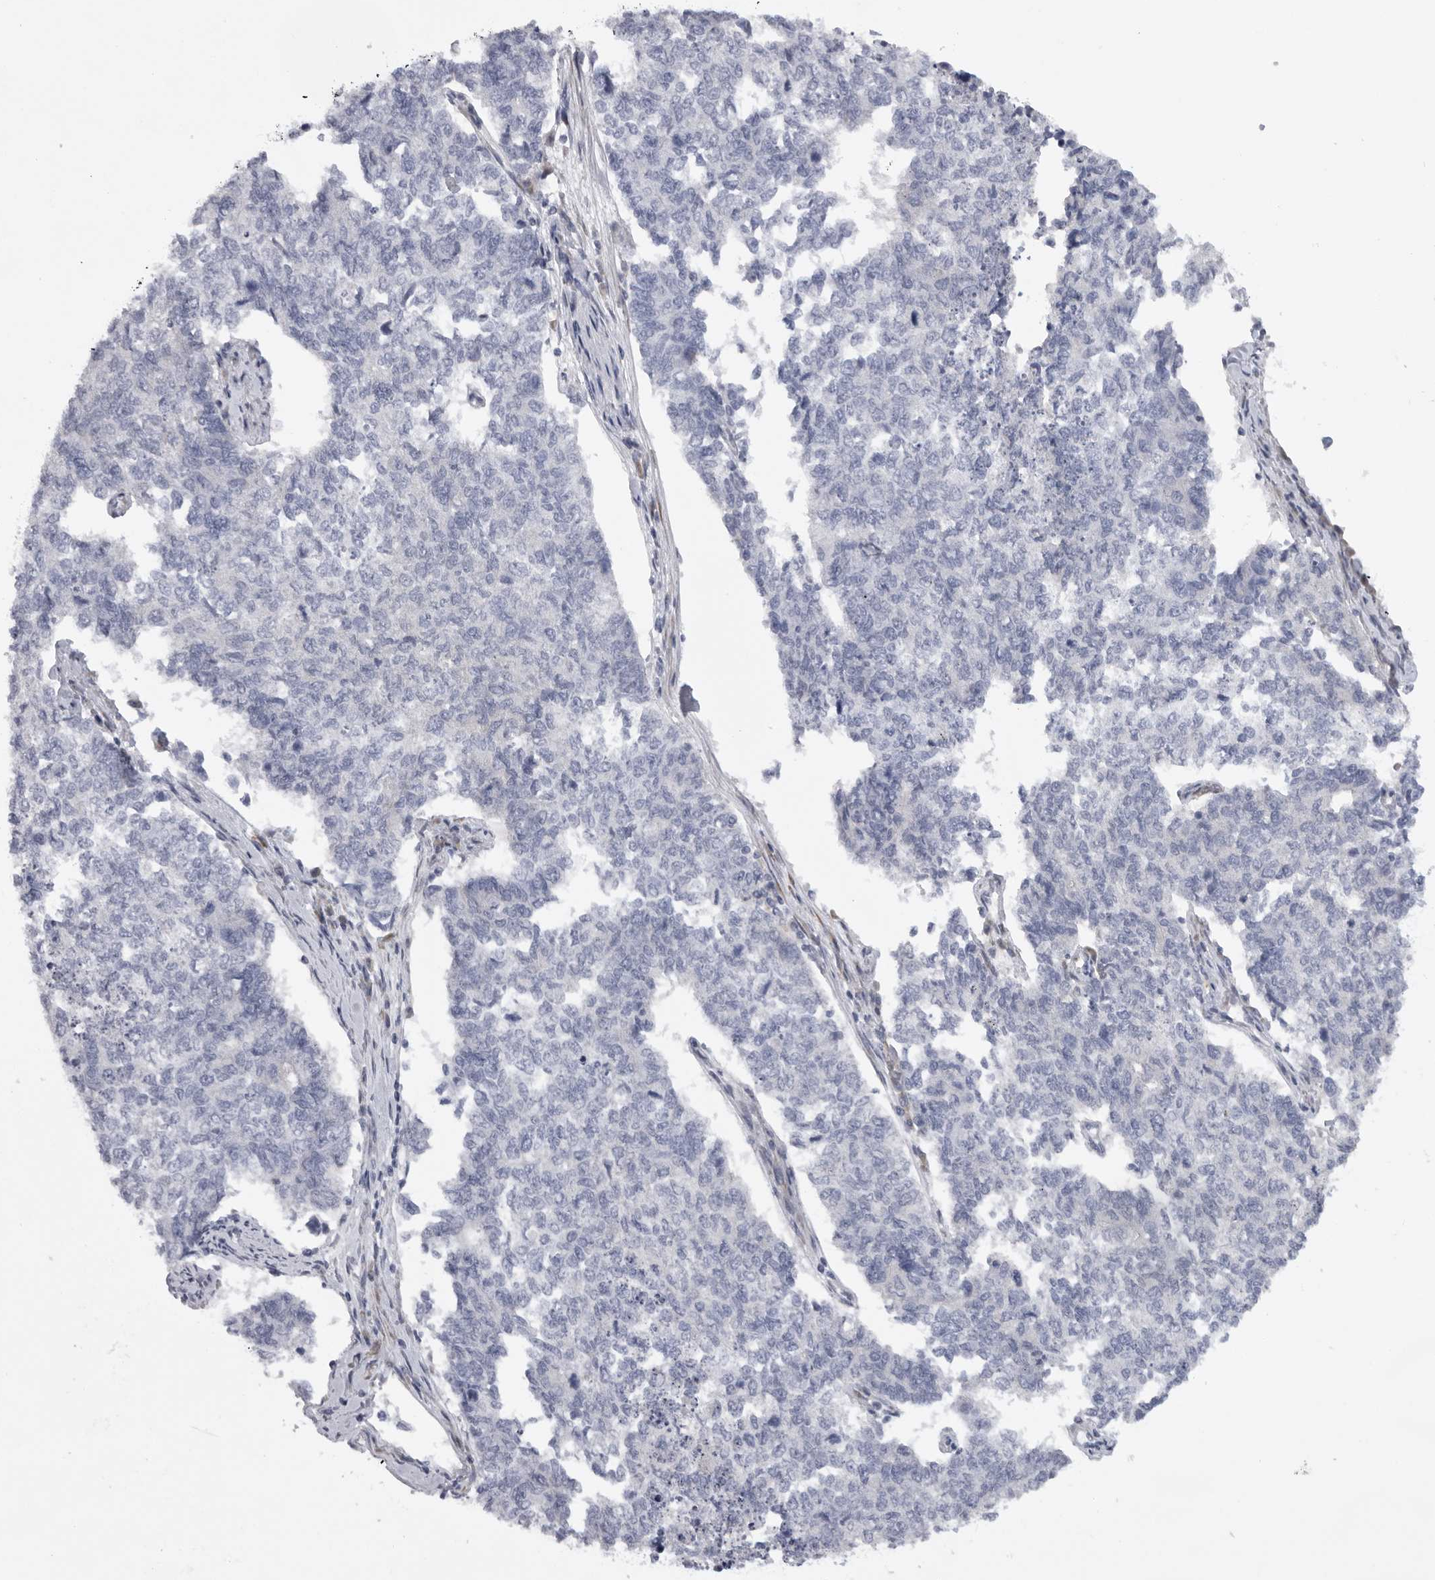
{"staining": {"intensity": "negative", "quantity": "none", "location": "none"}, "tissue": "cervical cancer", "cell_type": "Tumor cells", "image_type": "cancer", "snomed": [{"axis": "morphology", "description": "Squamous cell carcinoma, NOS"}, {"axis": "topography", "description": "Cervix"}], "caption": "IHC histopathology image of human squamous cell carcinoma (cervical) stained for a protein (brown), which reveals no expression in tumor cells.", "gene": "USP24", "patient": {"sex": "female", "age": 63}}